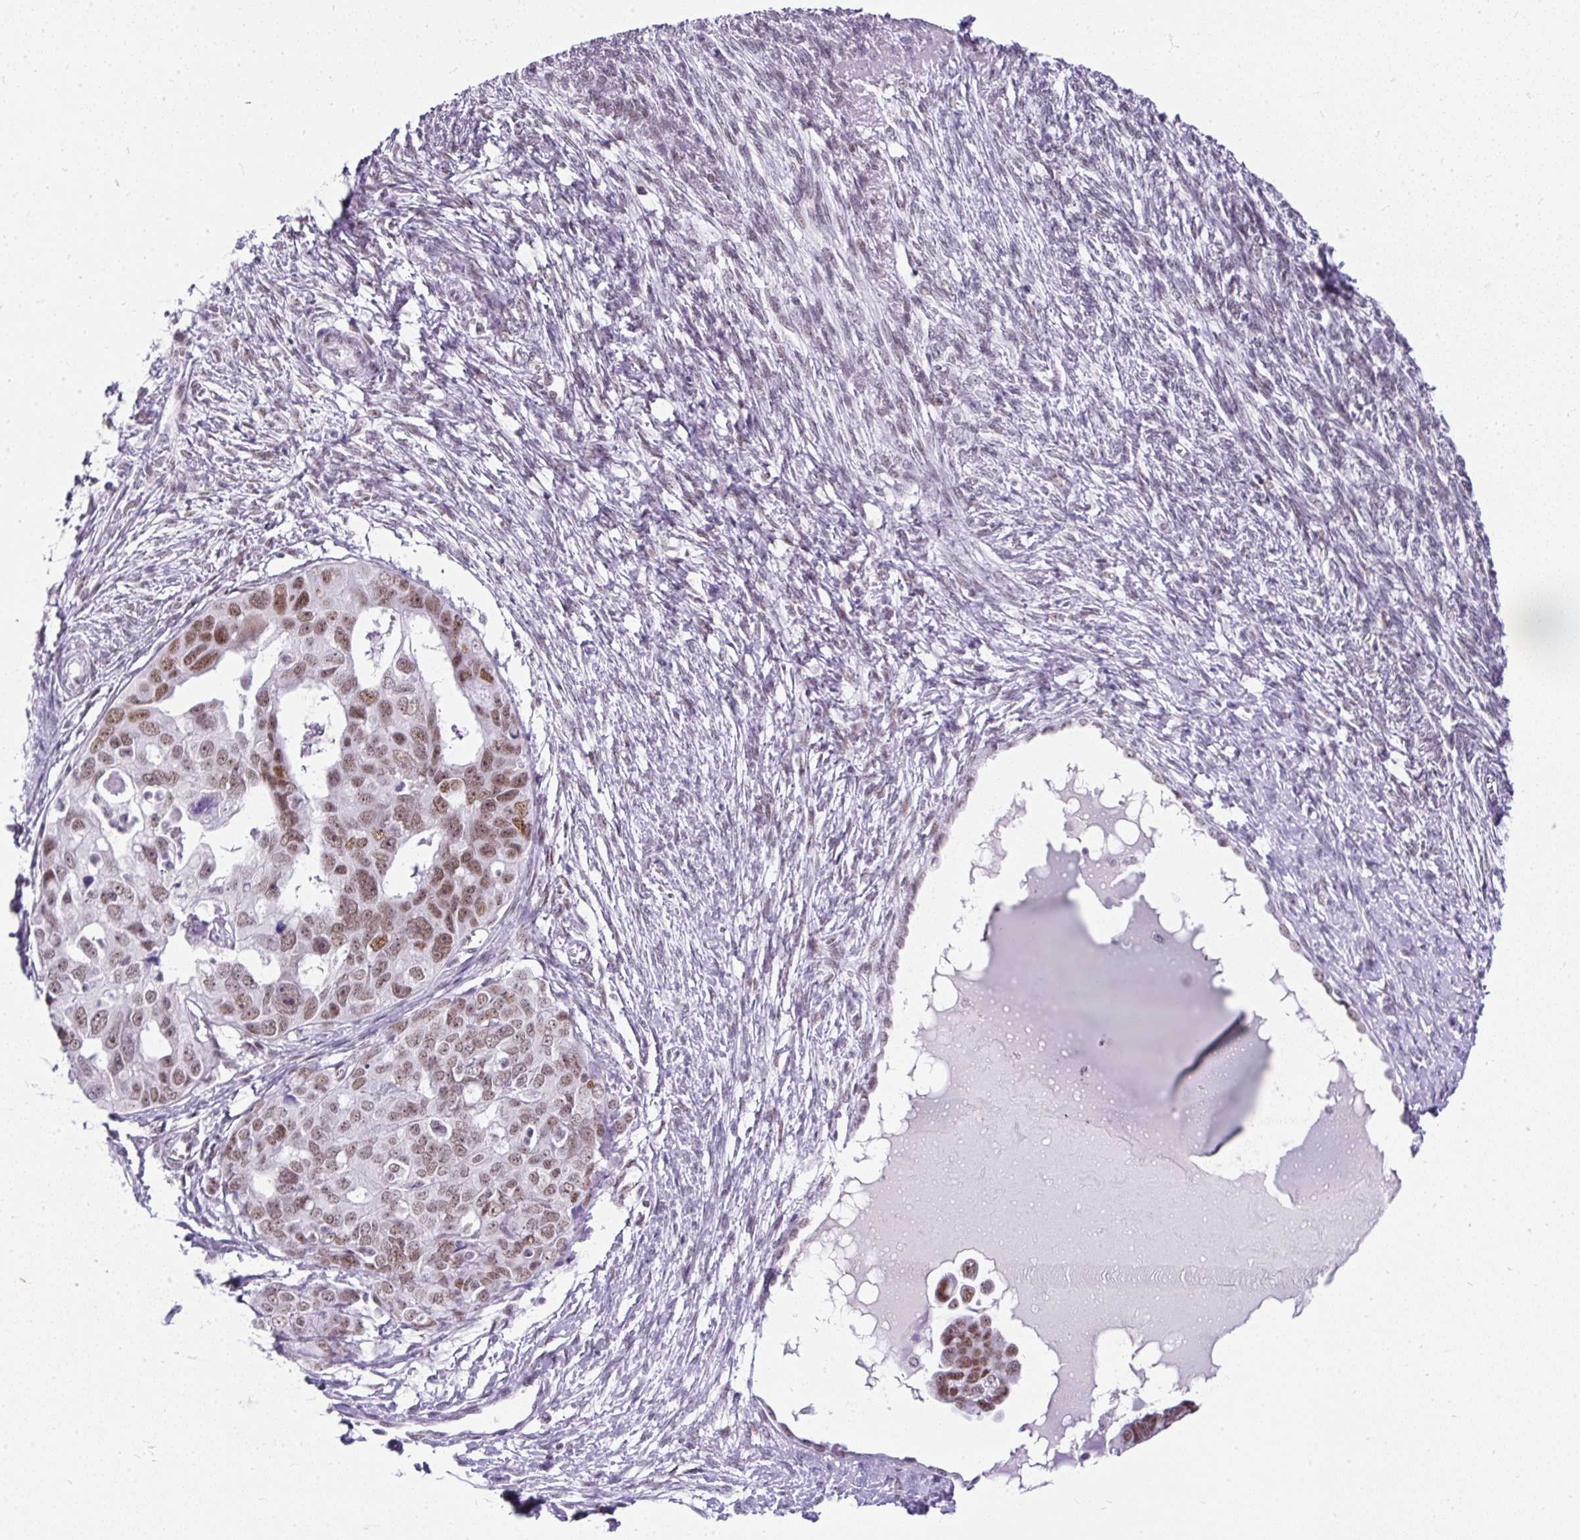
{"staining": {"intensity": "moderate", "quantity": ">75%", "location": "nuclear"}, "tissue": "ovarian cancer", "cell_type": "Tumor cells", "image_type": "cancer", "snomed": [{"axis": "morphology", "description": "Carcinoma, endometroid"}, {"axis": "topography", "description": "Ovary"}], "caption": "Endometroid carcinoma (ovarian) stained with DAB immunohistochemistry shows medium levels of moderate nuclear expression in approximately >75% of tumor cells.", "gene": "PLCXD2", "patient": {"sex": "female", "age": 70}}